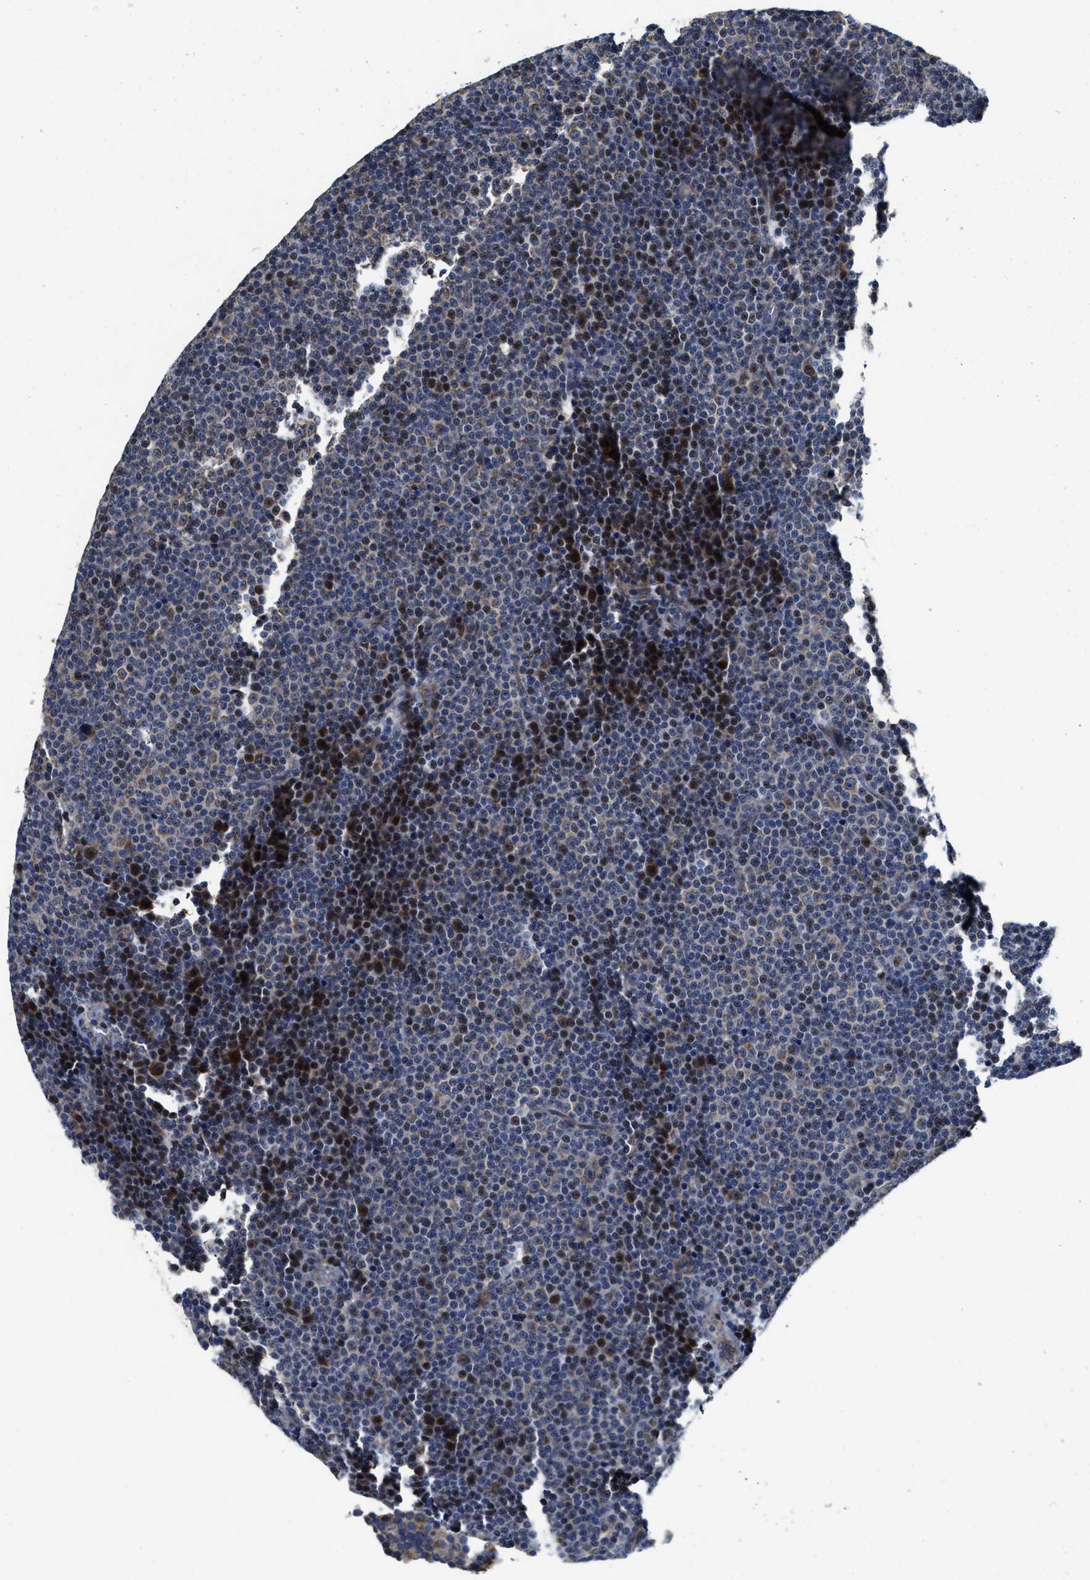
{"staining": {"intensity": "moderate", "quantity": "<25%", "location": "cytoplasmic/membranous,nuclear"}, "tissue": "lymphoma", "cell_type": "Tumor cells", "image_type": "cancer", "snomed": [{"axis": "morphology", "description": "Malignant lymphoma, non-Hodgkin's type, Low grade"}, {"axis": "topography", "description": "Lymph node"}], "caption": "Immunohistochemistry (IHC) photomicrograph of lymphoma stained for a protein (brown), which shows low levels of moderate cytoplasmic/membranous and nuclear staining in approximately <25% of tumor cells.", "gene": "SCYL2", "patient": {"sex": "female", "age": 67}}